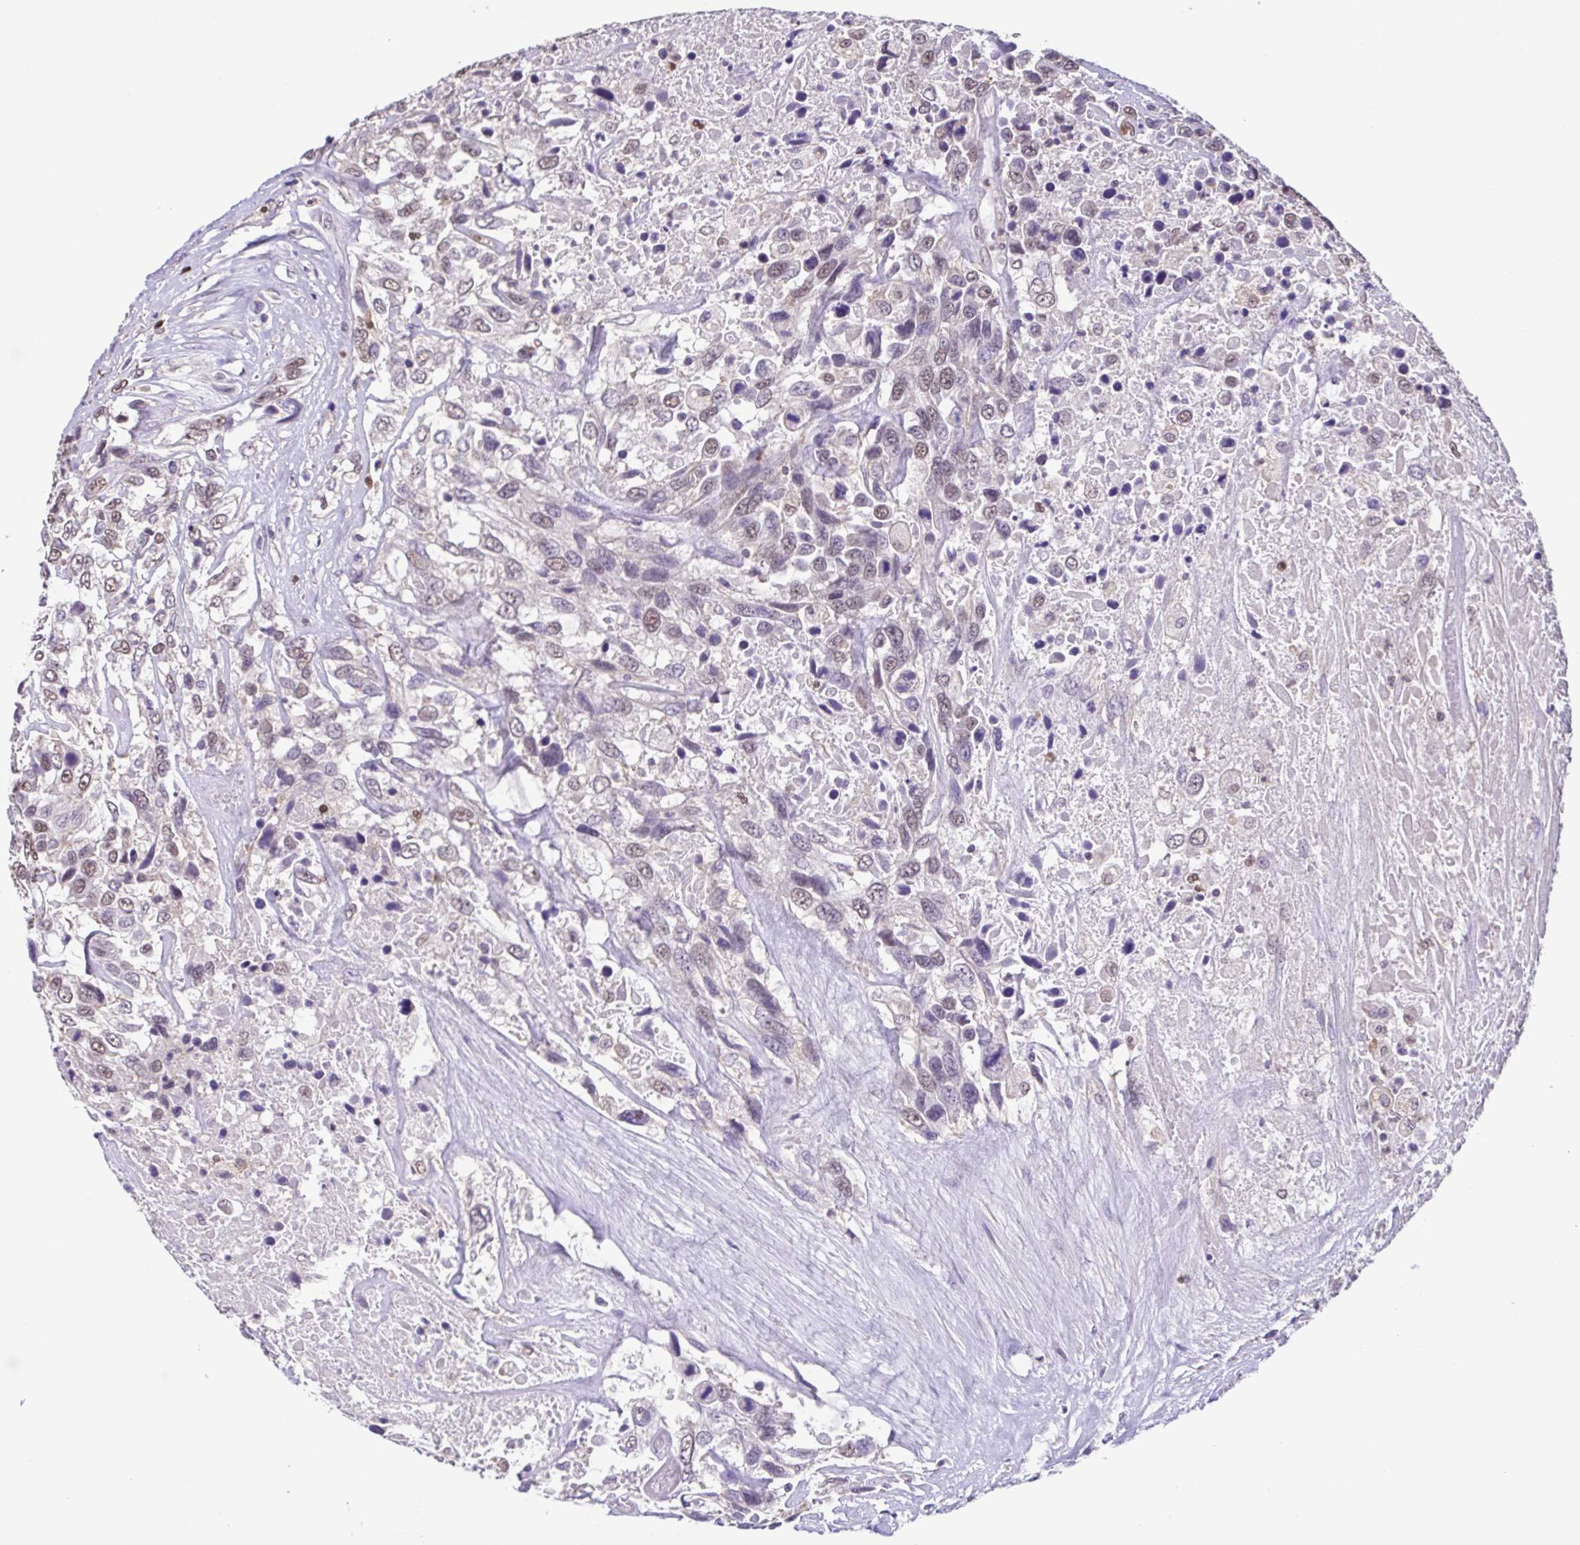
{"staining": {"intensity": "weak", "quantity": ">75%", "location": "nuclear"}, "tissue": "urothelial cancer", "cell_type": "Tumor cells", "image_type": "cancer", "snomed": [{"axis": "morphology", "description": "Urothelial carcinoma, High grade"}, {"axis": "topography", "description": "Urinary bladder"}], "caption": "High-power microscopy captured an immunohistochemistry (IHC) photomicrograph of urothelial cancer, revealing weak nuclear staining in approximately >75% of tumor cells.", "gene": "ACTRT3", "patient": {"sex": "female", "age": 70}}